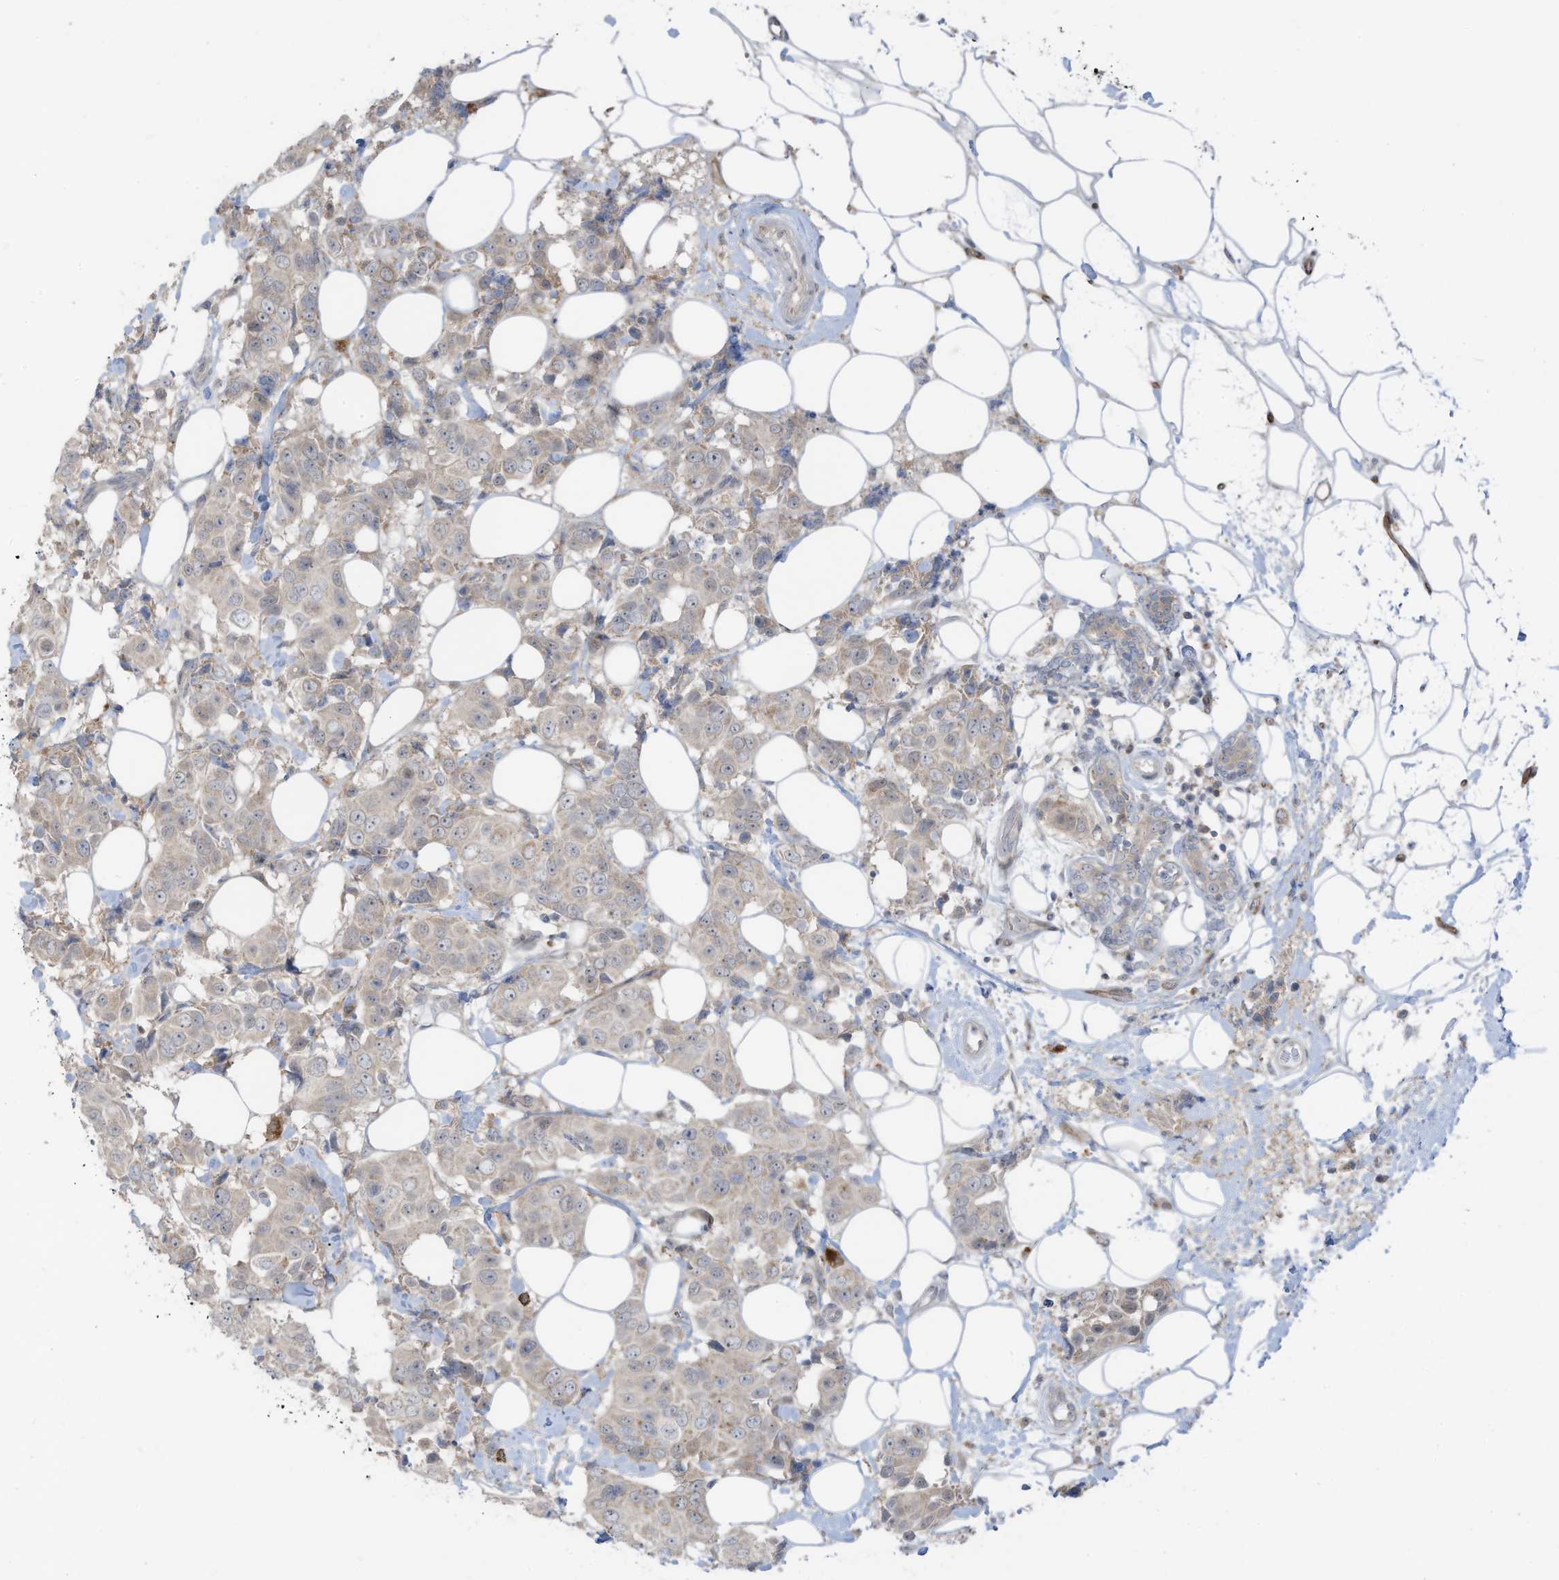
{"staining": {"intensity": "weak", "quantity": "<25%", "location": "cytoplasmic/membranous"}, "tissue": "breast cancer", "cell_type": "Tumor cells", "image_type": "cancer", "snomed": [{"axis": "morphology", "description": "Normal tissue, NOS"}, {"axis": "morphology", "description": "Duct carcinoma"}, {"axis": "topography", "description": "Breast"}], "caption": "A micrograph of human invasive ductal carcinoma (breast) is negative for staining in tumor cells. Nuclei are stained in blue.", "gene": "DZIP3", "patient": {"sex": "female", "age": 39}}